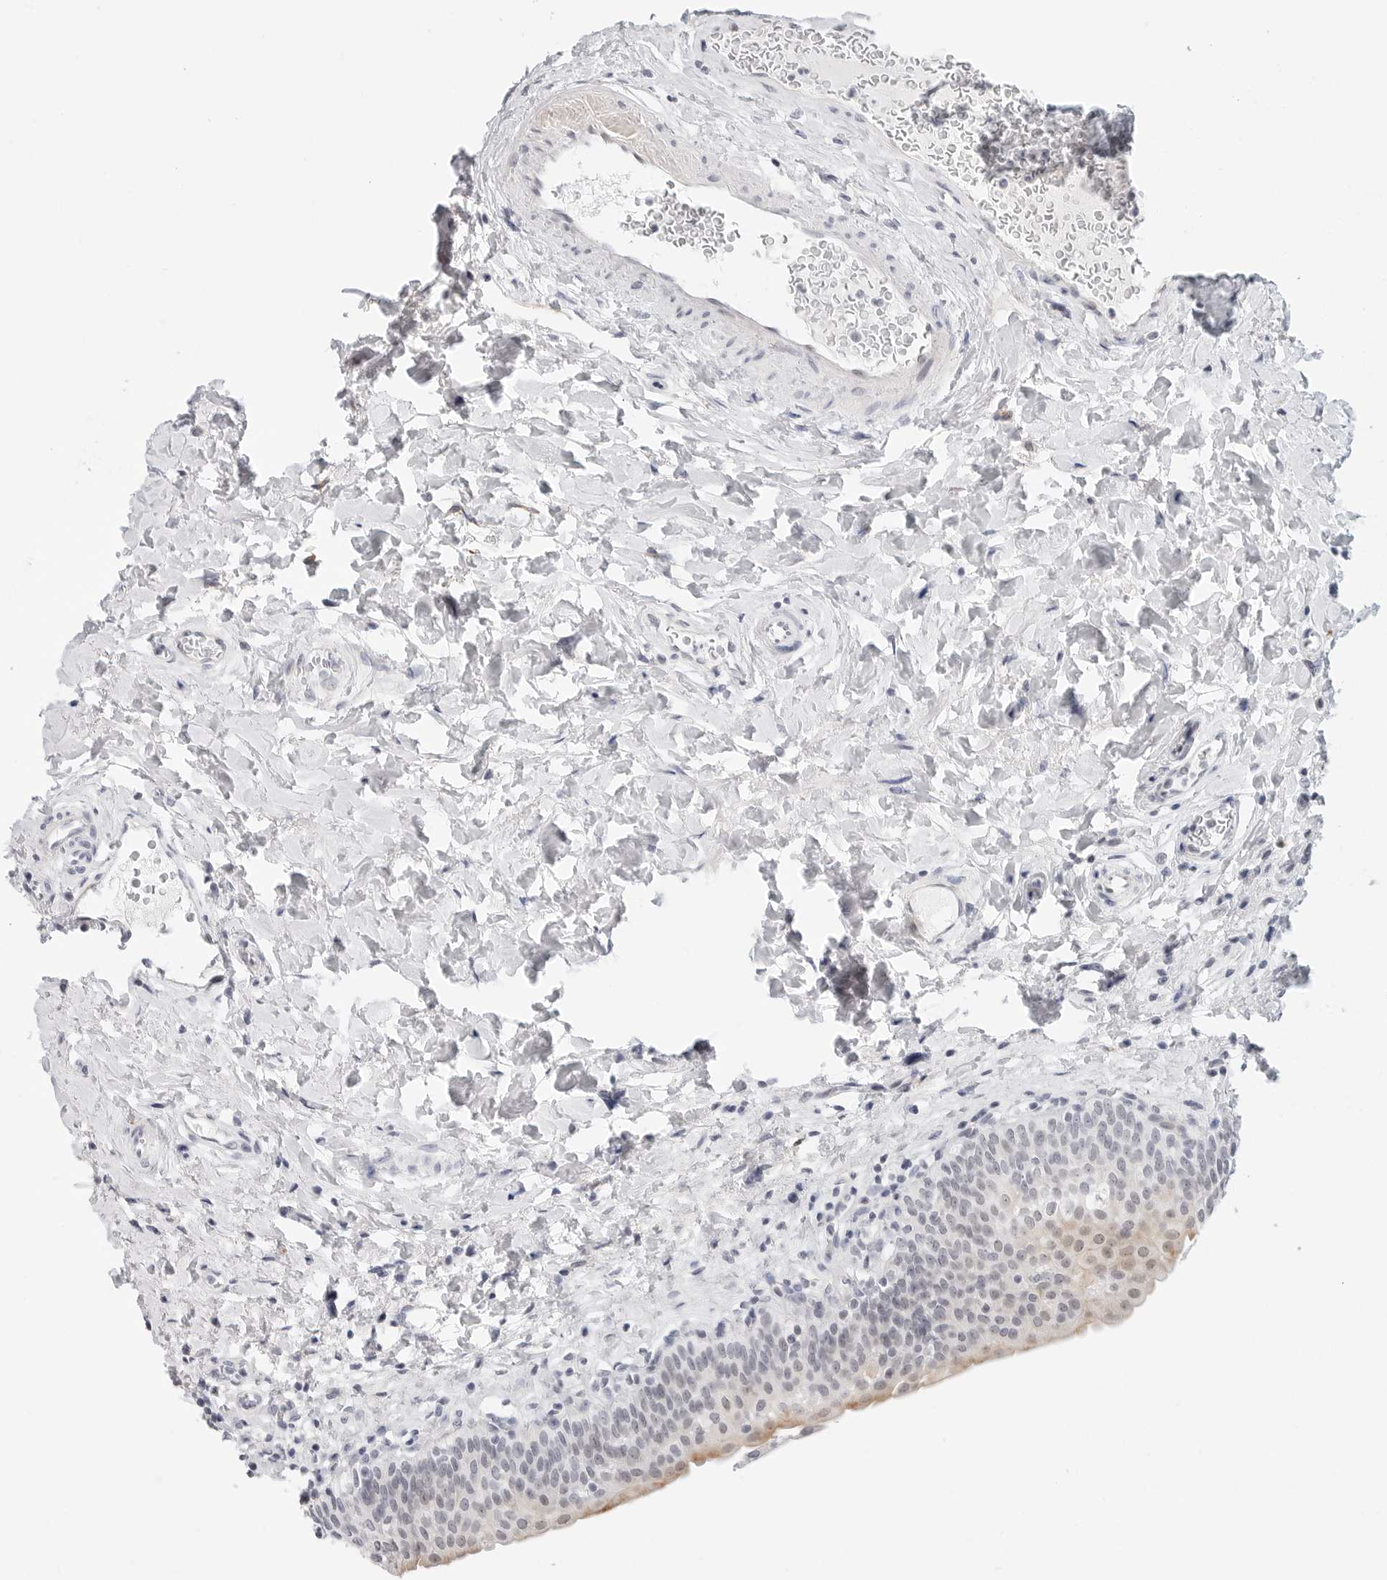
{"staining": {"intensity": "weak", "quantity": "25%-75%", "location": "cytoplasmic/membranous,nuclear"}, "tissue": "urinary bladder", "cell_type": "Urothelial cells", "image_type": "normal", "snomed": [{"axis": "morphology", "description": "Normal tissue, NOS"}, {"axis": "topography", "description": "Urinary bladder"}], "caption": "Urothelial cells display weak cytoplasmic/membranous,nuclear expression in approximately 25%-75% of cells in benign urinary bladder.", "gene": "TSEN2", "patient": {"sex": "male", "age": 83}}